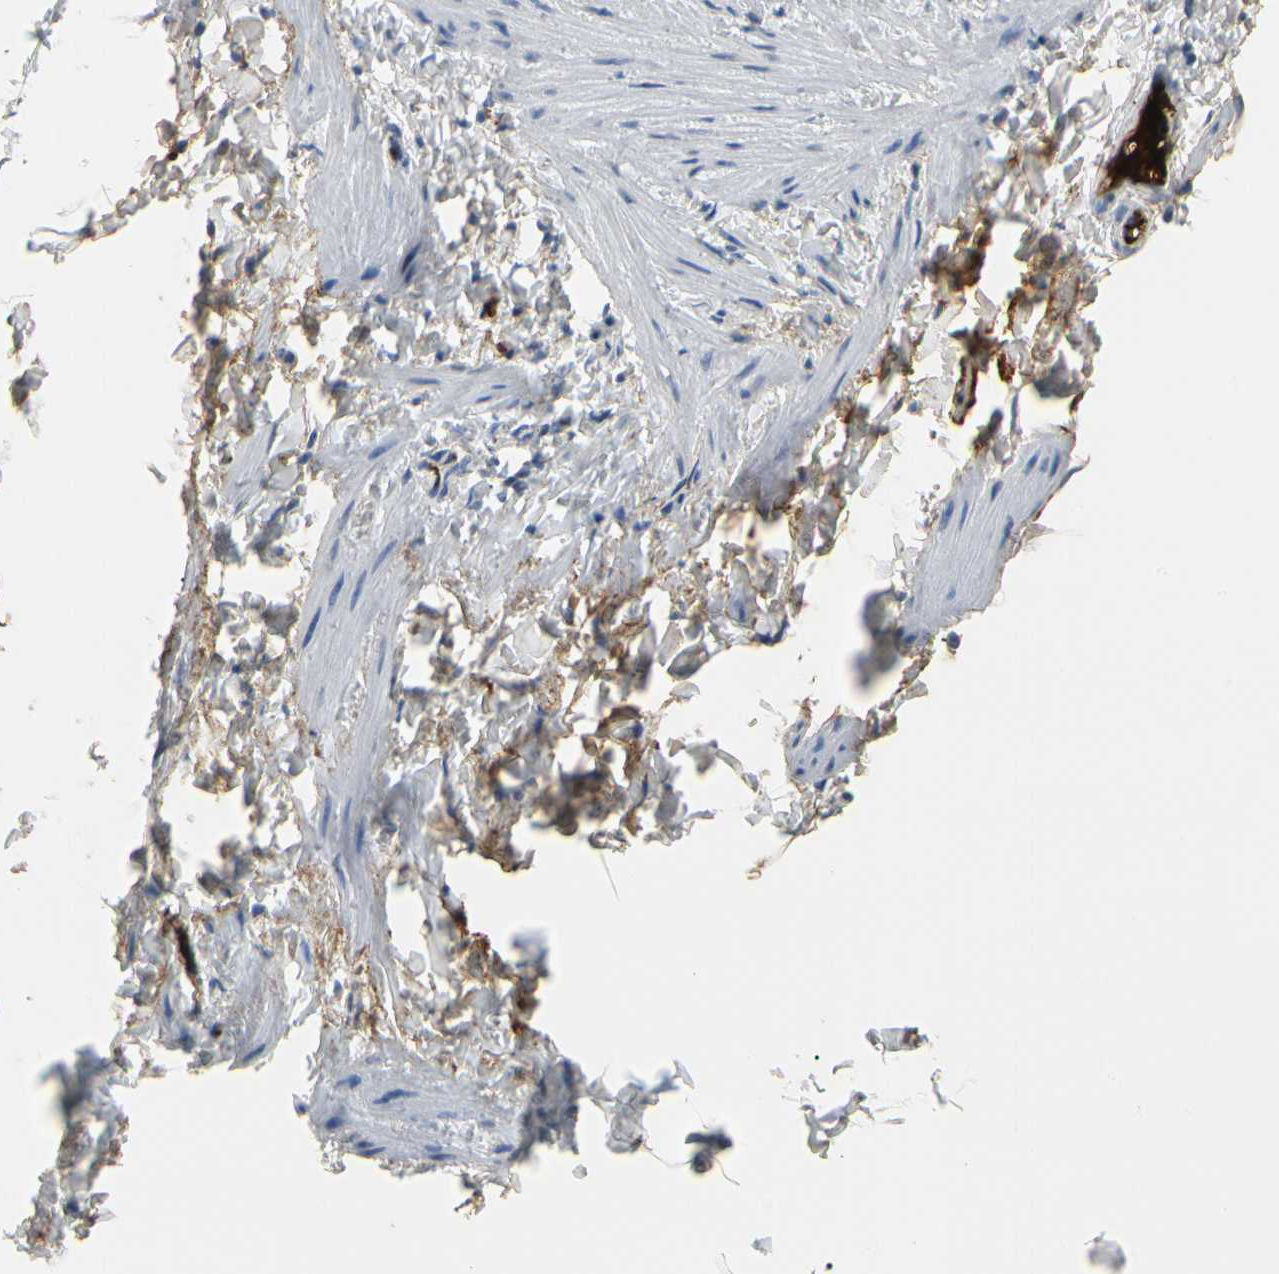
{"staining": {"intensity": "moderate", "quantity": ">75%", "location": "cytoplasmic/membranous"}, "tissue": "adipose tissue", "cell_type": "Adipocytes", "image_type": "normal", "snomed": [{"axis": "morphology", "description": "Normal tissue, NOS"}, {"axis": "topography", "description": "Vascular tissue"}], "caption": "DAB (3,3'-diaminobenzidine) immunohistochemical staining of unremarkable adipose tissue reveals moderate cytoplasmic/membranous protein positivity in about >75% of adipocytes. The protein is shown in brown color, while the nuclei are stained blue.", "gene": "FGB", "patient": {"sex": "male", "age": 41}}